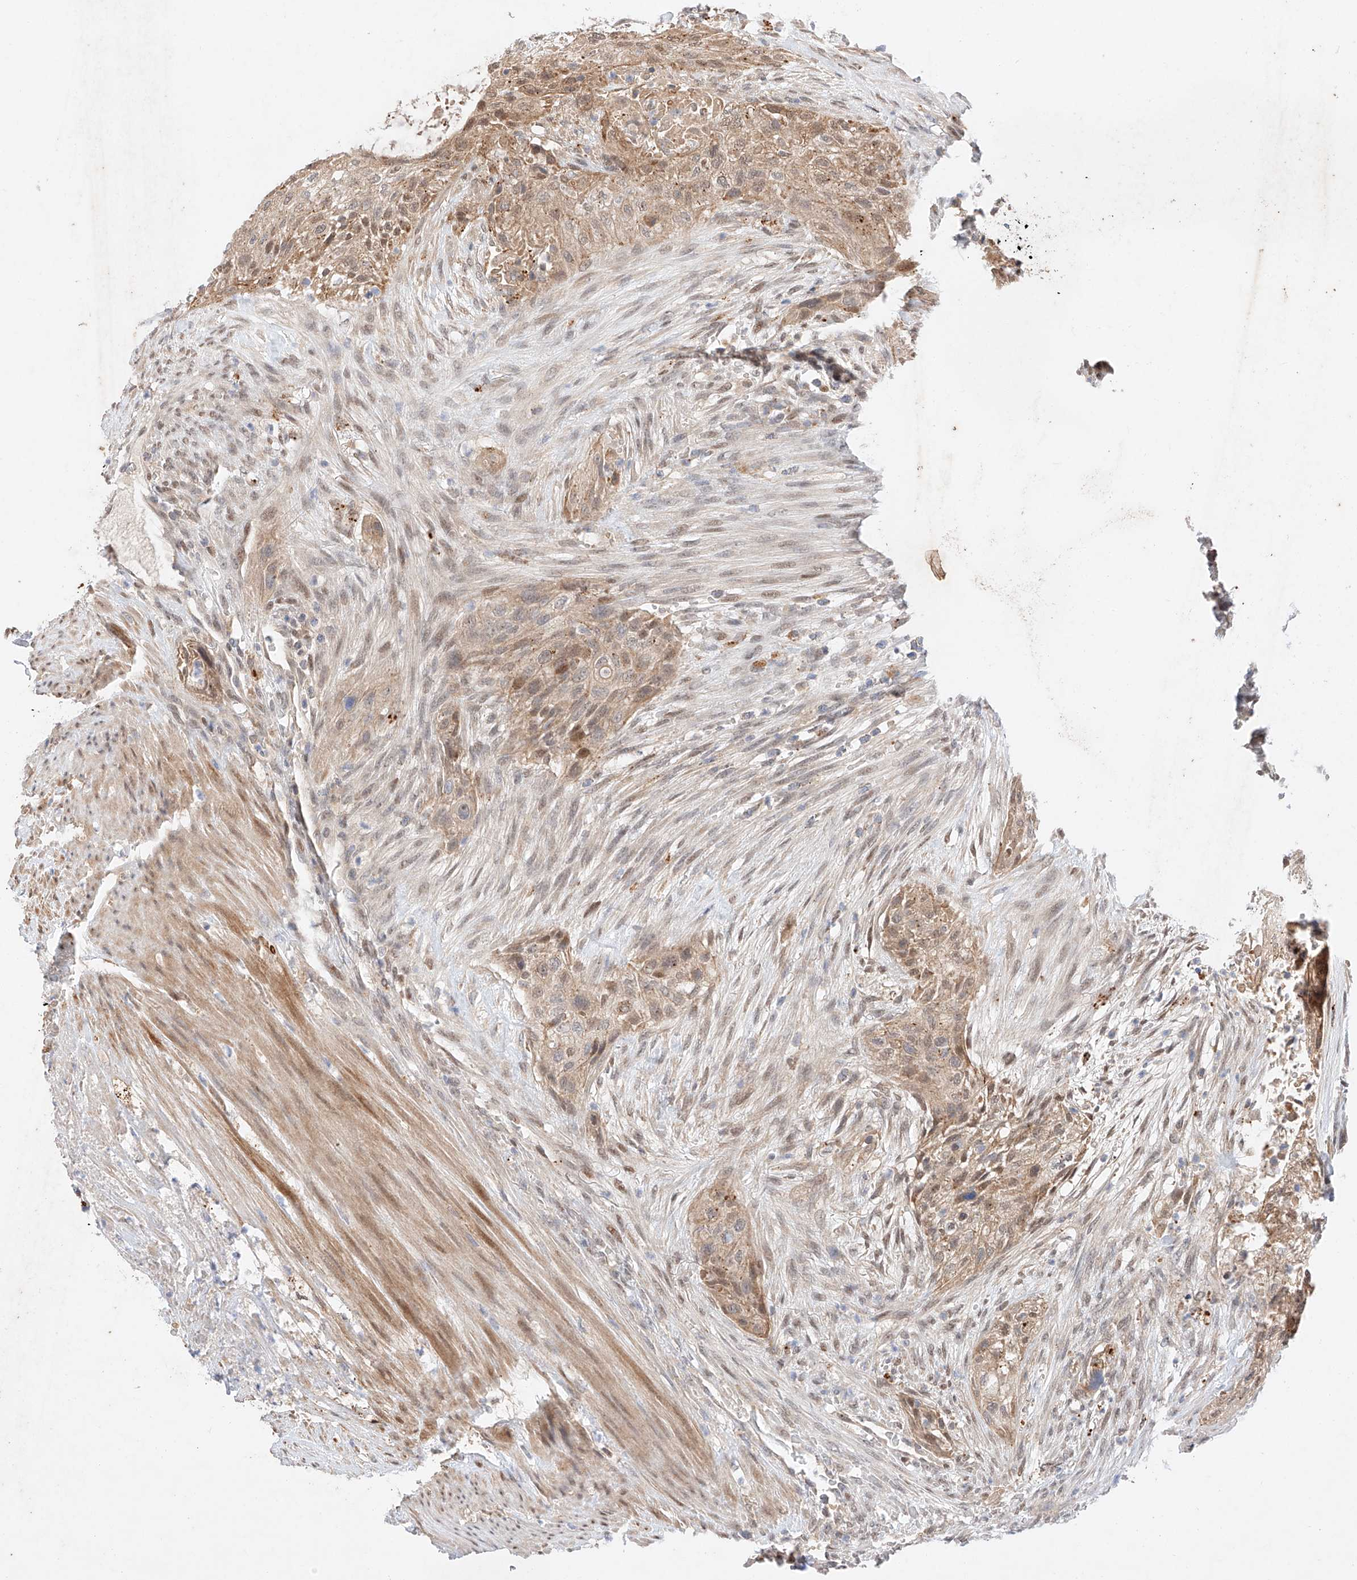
{"staining": {"intensity": "weak", "quantity": ">75%", "location": "cytoplasmic/membranous,nuclear"}, "tissue": "urothelial cancer", "cell_type": "Tumor cells", "image_type": "cancer", "snomed": [{"axis": "morphology", "description": "Urothelial carcinoma, High grade"}, {"axis": "topography", "description": "Urinary bladder"}], "caption": "This is a histology image of immunohistochemistry (IHC) staining of urothelial carcinoma (high-grade), which shows weak expression in the cytoplasmic/membranous and nuclear of tumor cells.", "gene": "GCNT1", "patient": {"sex": "male", "age": 35}}